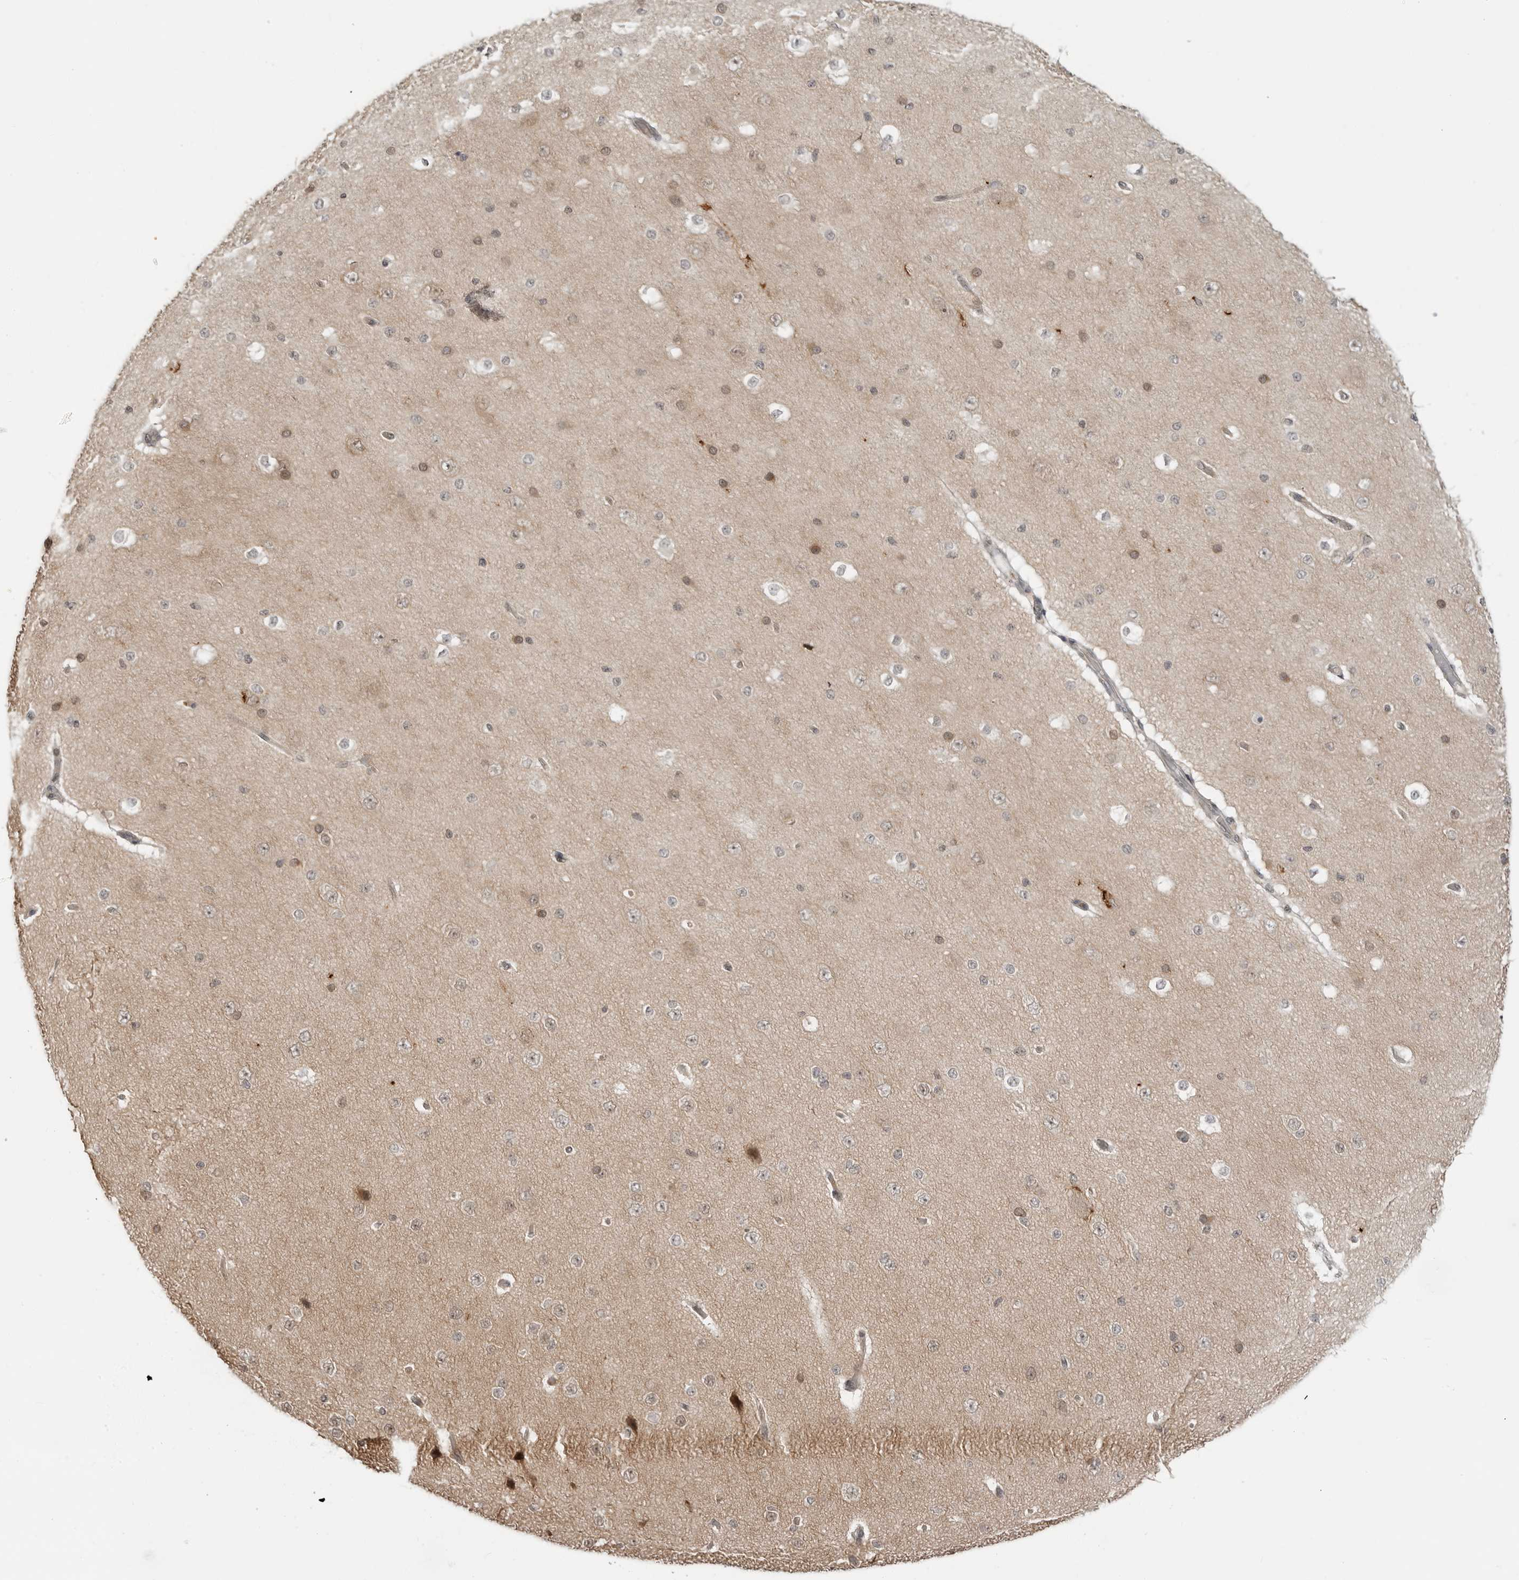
{"staining": {"intensity": "weak", "quantity": ">75%", "location": "cytoplasmic/membranous,nuclear"}, "tissue": "cerebral cortex", "cell_type": "Endothelial cells", "image_type": "normal", "snomed": [{"axis": "morphology", "description": "Normal tissue, NOS"}, {"axis": "morphology", "description": "Developmental malformation"}, {"axis": "topography", "description": "Cerebral cortex"}], "caption": "Endothelial cells display low levels of weak cytoplasmic/membranous,nuclear expression in approximately >75% of cells in benign human cerebral cortex. The protein is shown in brown color, while the nuclei are stained blue.", "gene": "SUGCT", "patient": {"sex": "female", "age": 30}}